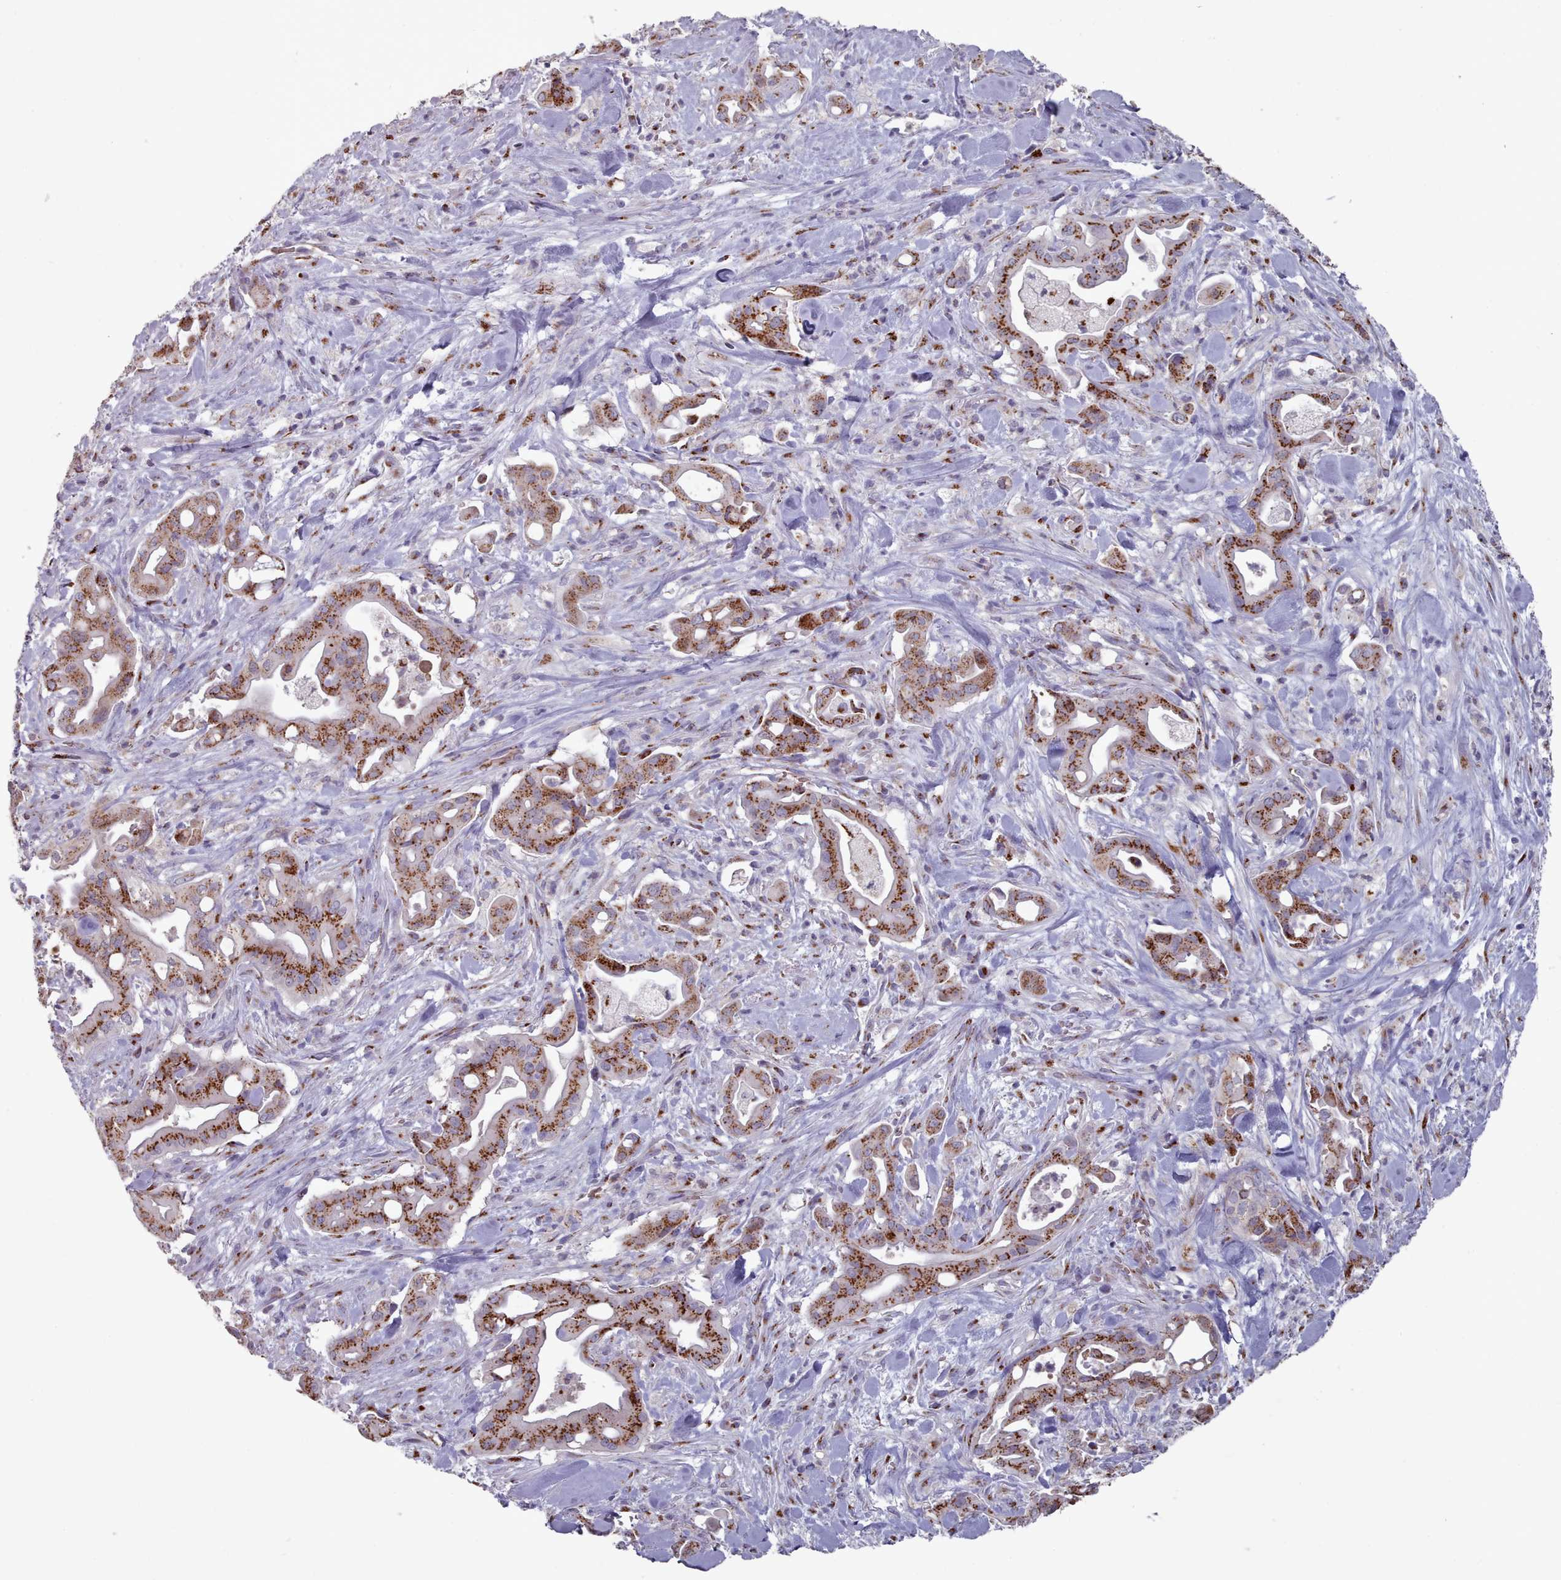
{"staining": {"intensity": "strong", "quantity": ">75%", "location": "cytoplasmic/membranous"}, "tissue": "liver cancer", "cell_type": "Tumor cells", "image_type": "cancer", "snomed": [{"axis": "morphology", "description": "Cholangiocarcinoma"}, {"axis": "topography", "description": "Liver"}], "caption": "Immunohistochemical staining of cholangiocarcinoma (liver) reveals high levels of strong cytoplasmic/membranous protein positivity in about >75% of tumor cells.", "gene": "MAN1B1", "patient": {"sex": "female", "age": 68}}